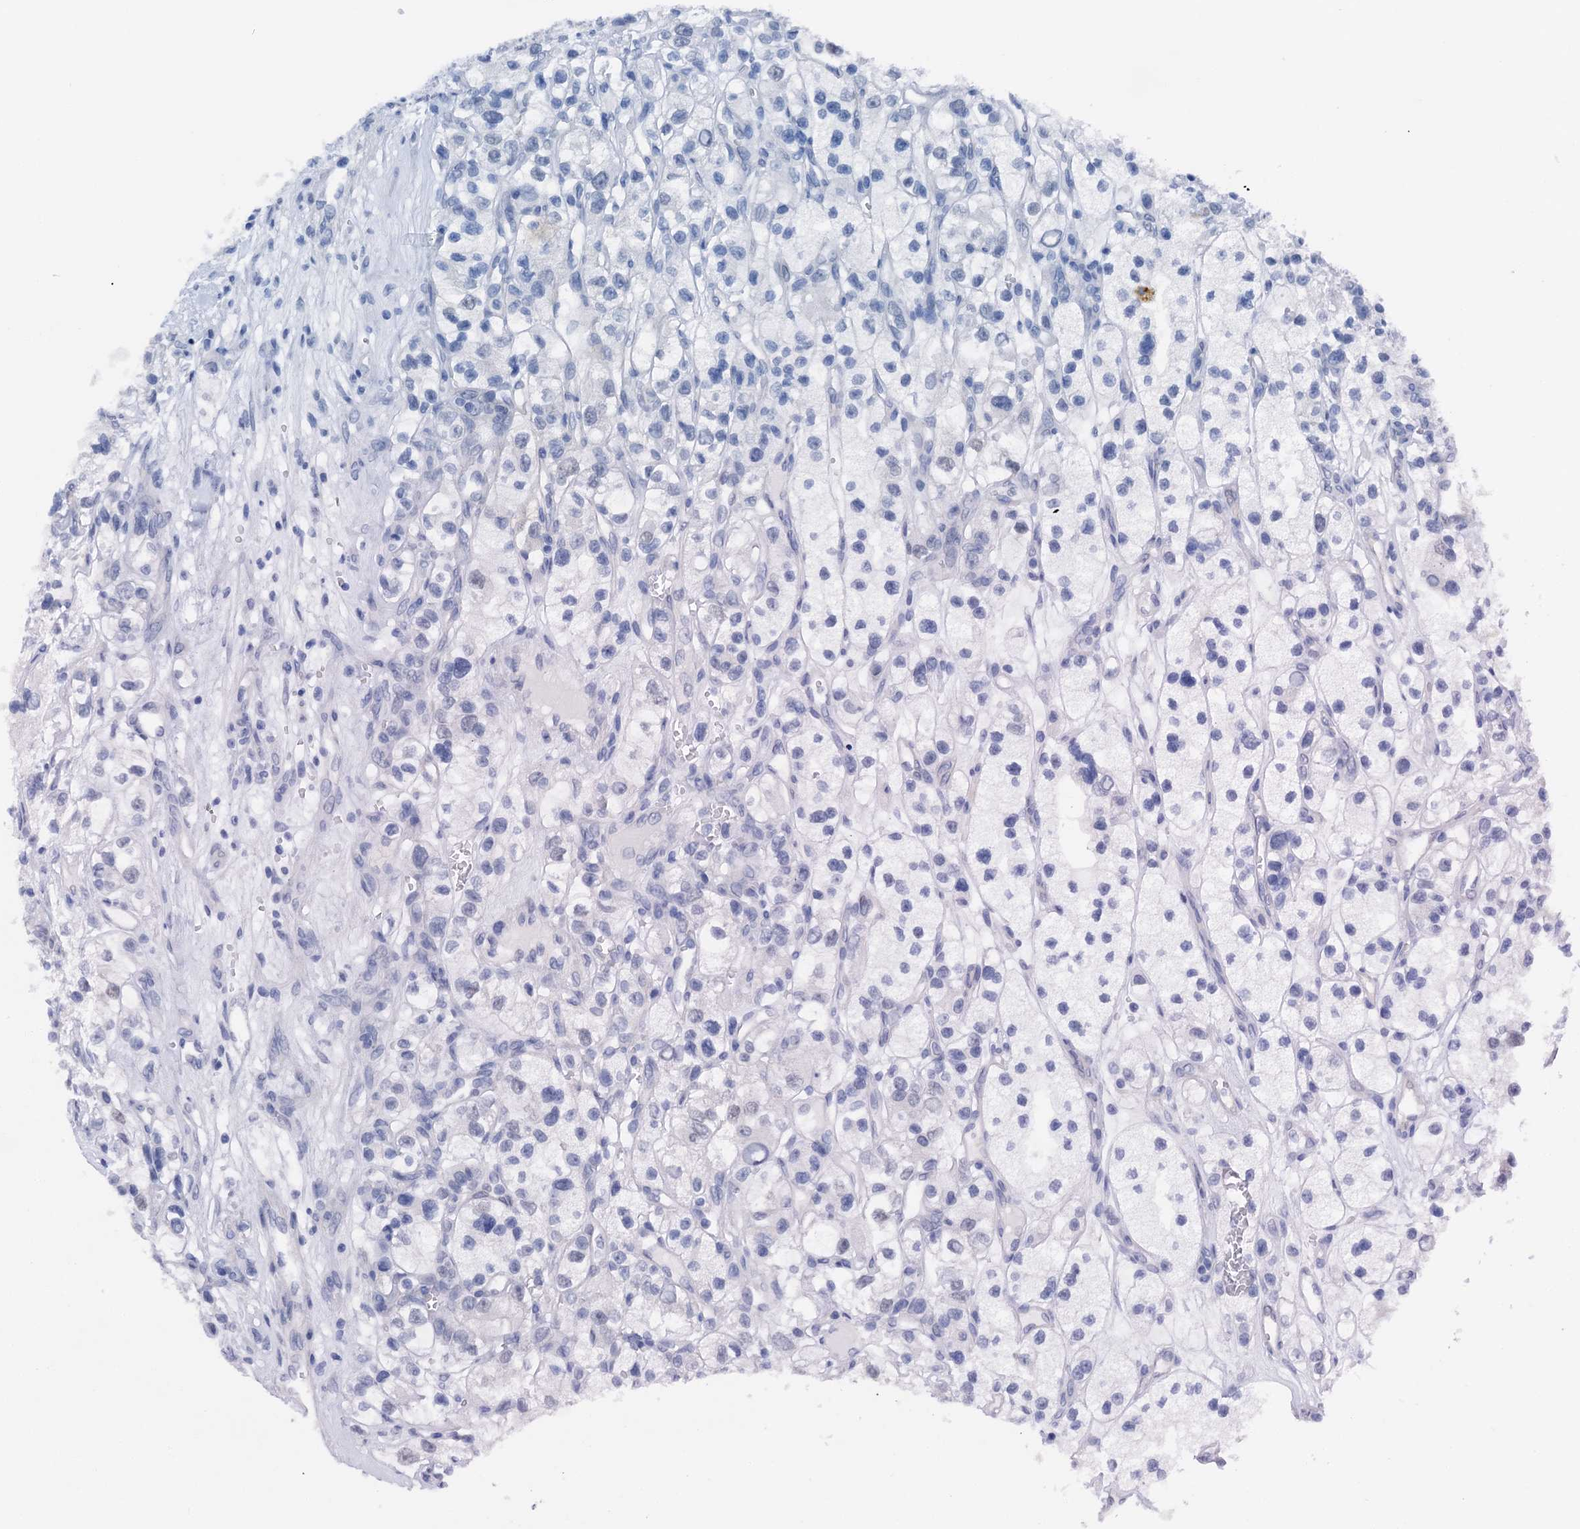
{"staining": {"intensity": "negative", "quantity": "none", "location": "none"}, "tissue": "renal cancer", "cell_type": "Tumor cells", "image_type": "cancer", "snomed": [{"axis": "morphology", "description": "Adenocarcinoma, NOS"}, {"axis": "topography", "description": "Kidney"}], "caption": "Protein analysis of adenocarcinoma (renal) demonstrates no significant expression in tumor cells.", "gene": "CBLN3", "patient": {"sex": "female", "age": 57}}